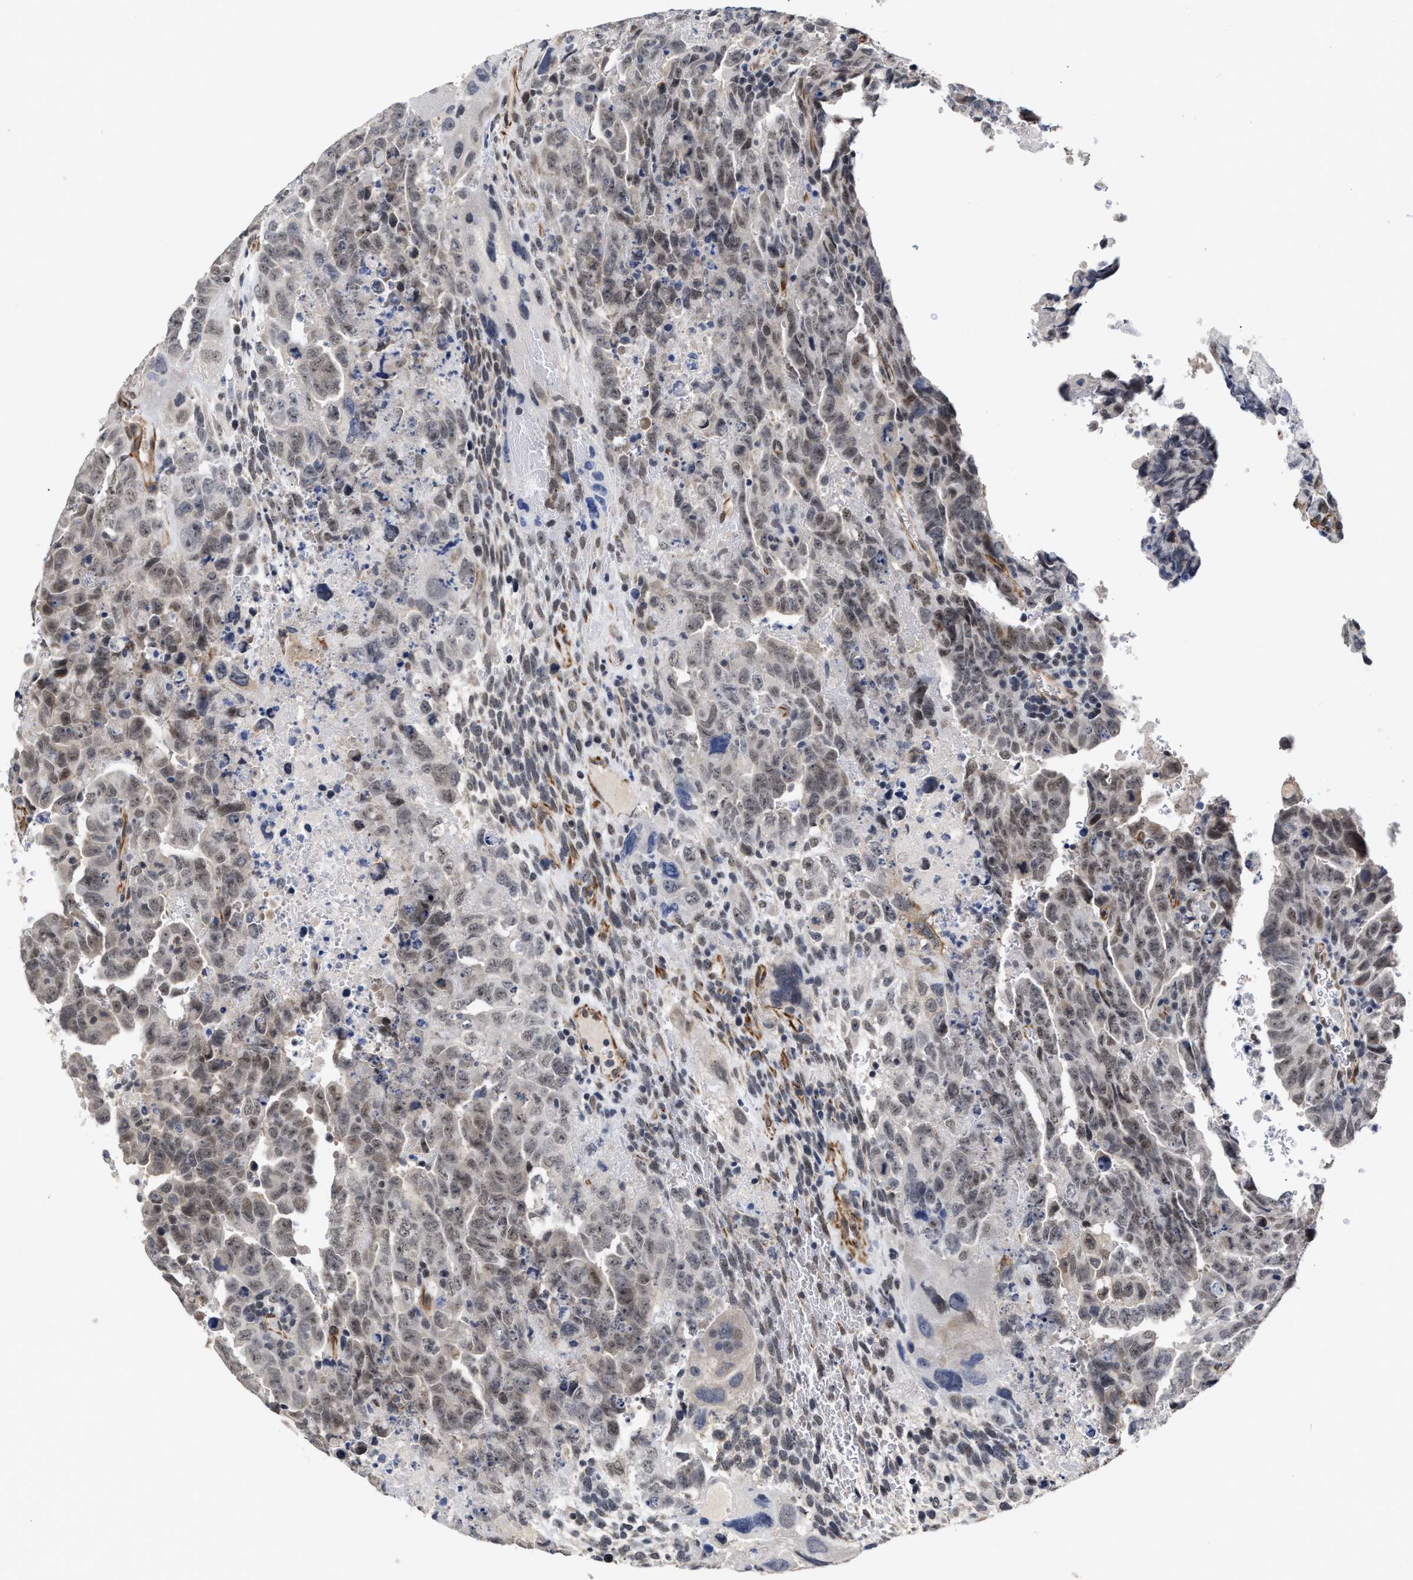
{"staining": {"intensity": "weak", "quantity": "25%-75%", "location": "nuclear"}, "tissue": "testis cancer", "cell_type": "Tumor cells", "image_type": "cancer", "snomed": [{"axis": "morphology", "description": "Carcinoma, Embryonal, NOS"}, {"axis": "topography", "description": "Testis"}], "caption": "Testis cancer was stained to show a protein in brown. There is low levels of weak nuclear staining in approximately 25%-75% of tumor cells.", "gene": "AHNAK2", "patient": {"sex": "male", "age": 28}}